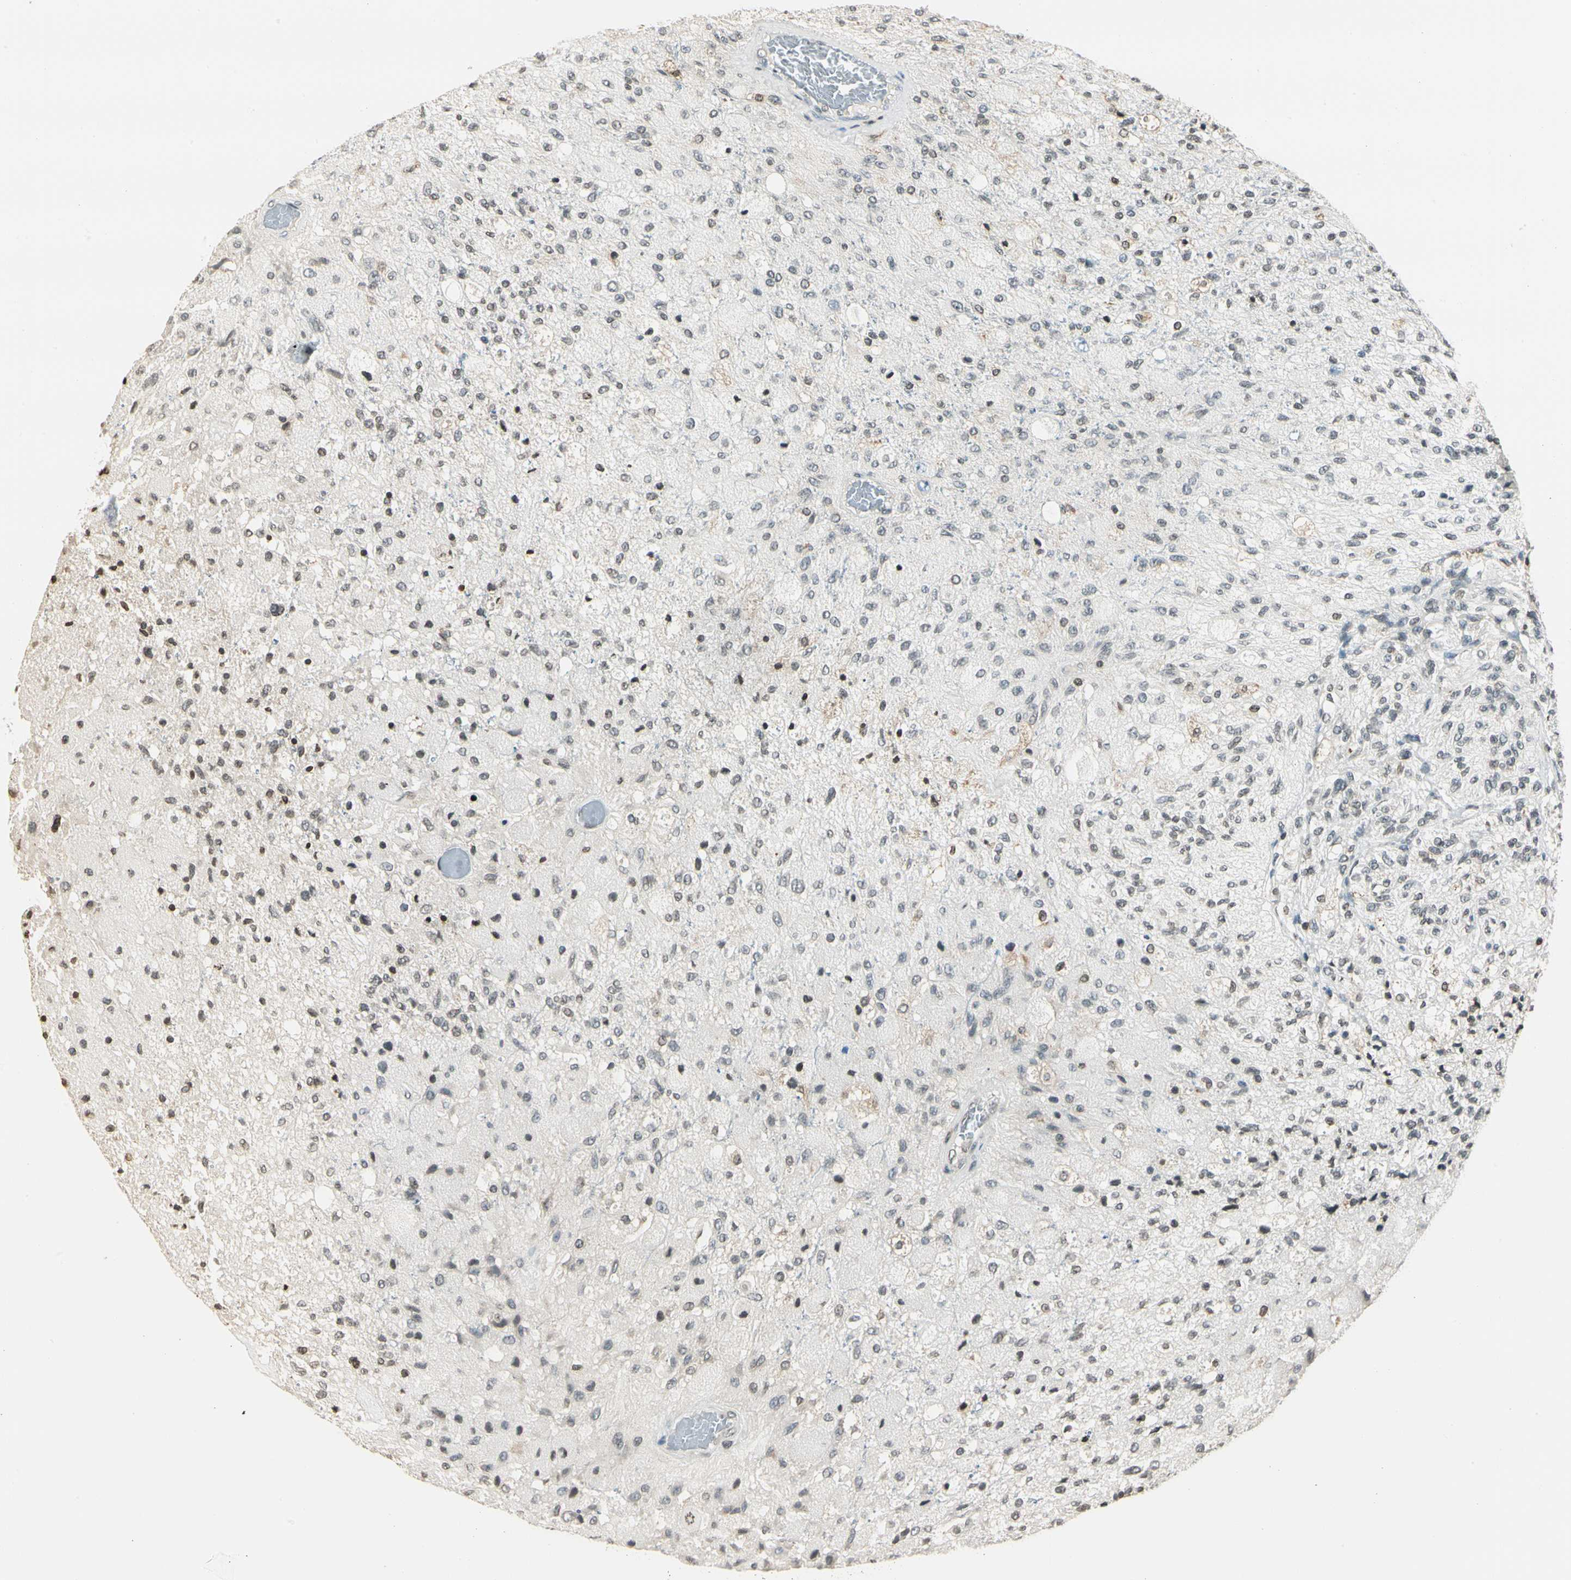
{"staining": {"intensity": "weak", "quantity": "<25%", "location": "nuclear"}, "tissue": "glioma", "cell_type": "Tumor cells", "image_type": "cancer", "snomed": [{"axis": "morphology", "description": "Normal tissue, NOS"}, {"axis": "morphology", "description": "Glioma, malignant, High grade"}, {"axis": "topography", "description": "Cerebral cortex"}], "caption": "High magnification brightfield microscopy of glioma stained with DAB (3,3'-diaminobenzidine) (brown) and counterstained with hematoxylin (blue): tumor cells show no significant expression. (Stains: DAB immunohistochemistry with hematoxylin counter stain, Microscopy: brightfield microscopy at high magnification).", "gene": "FER", "patient": {"sex": "male", "age": 77}}